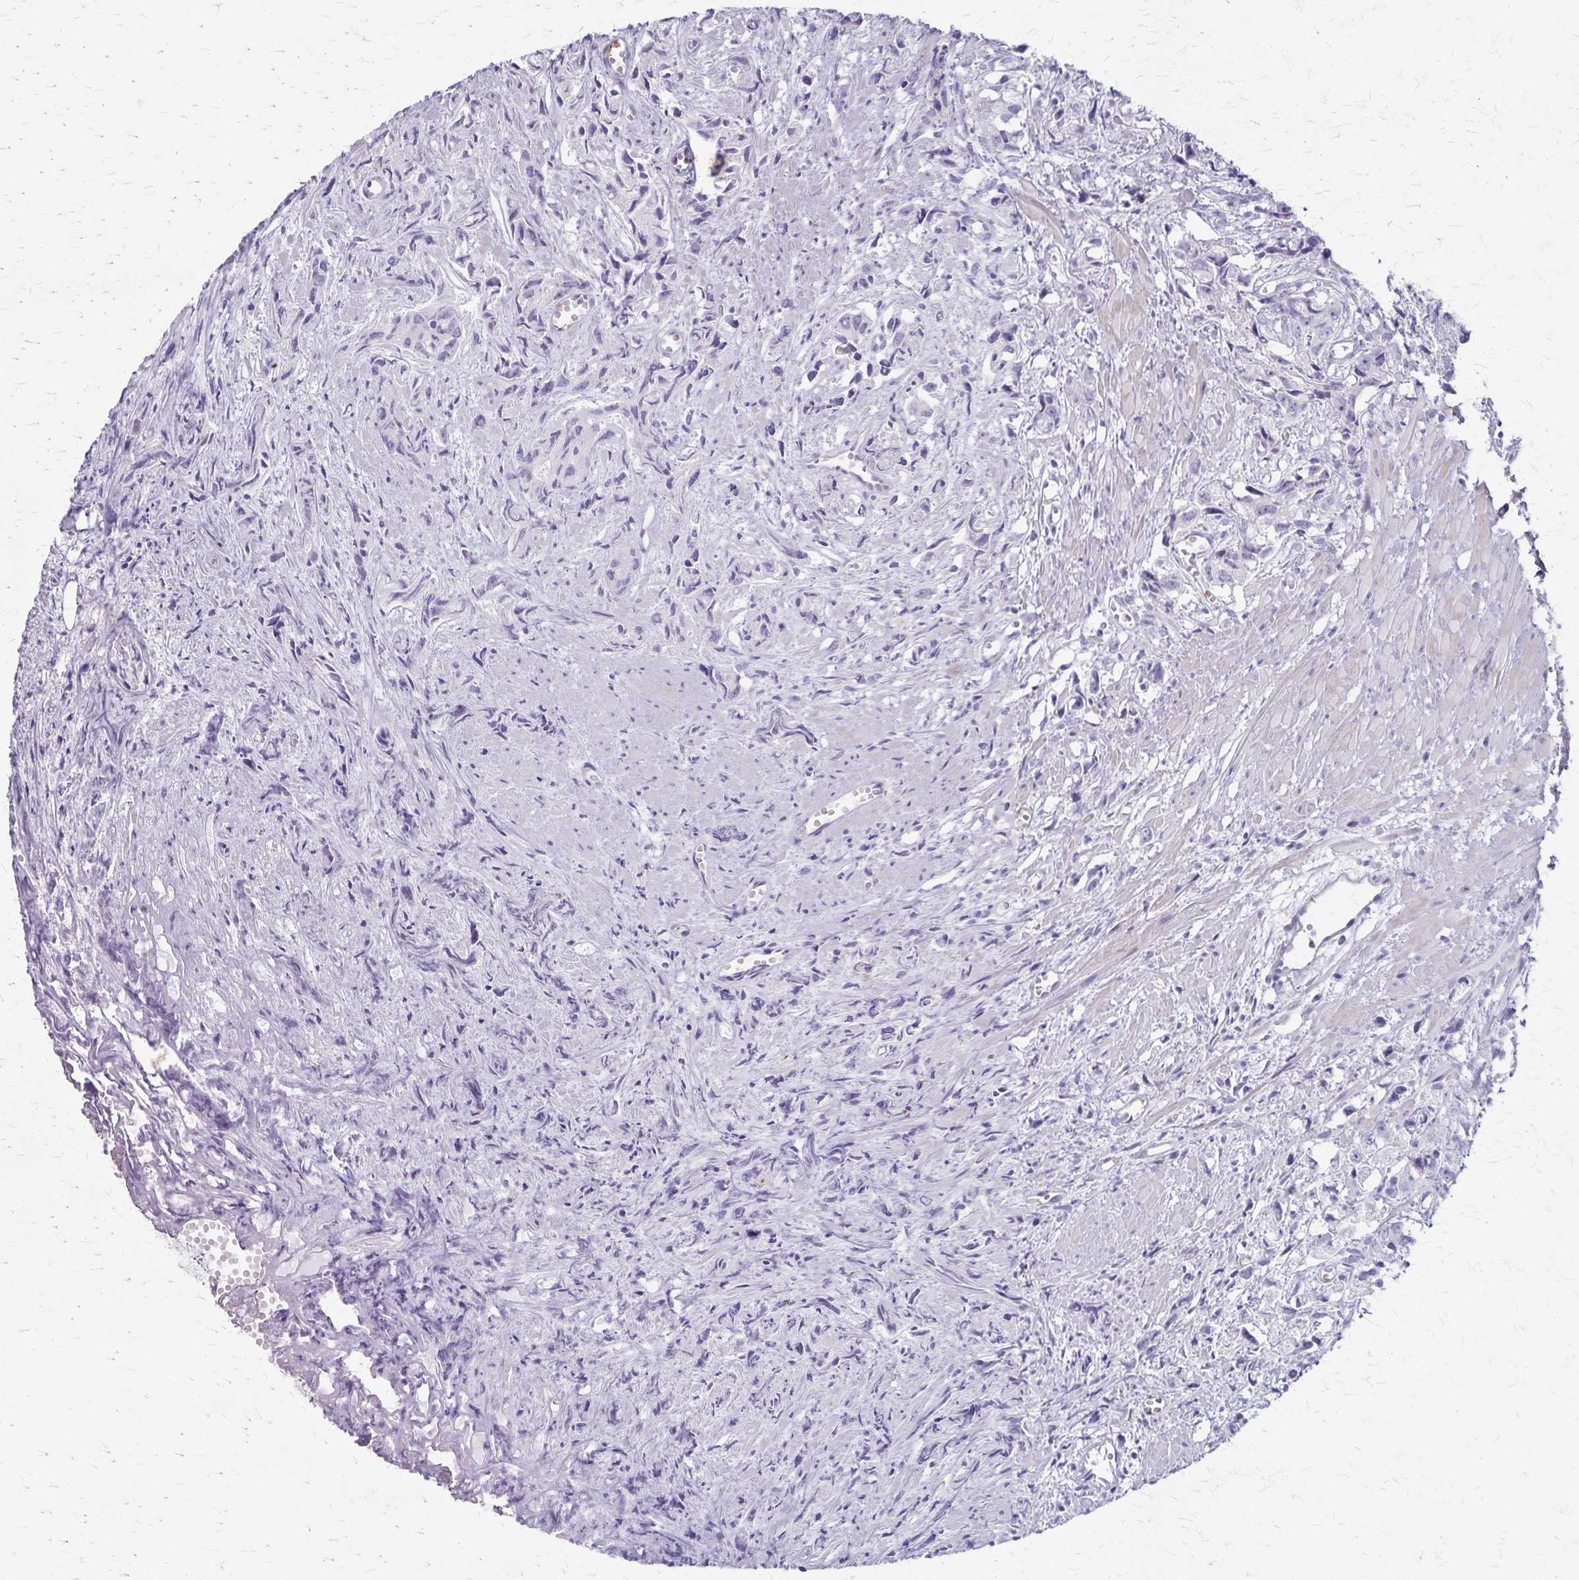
{"staining": {"intensity": "negative", "quantity": "none", "location": "none"}, "tissue": "prostate cancer", "cell_type": "Tumor cells", "image_type": "cancer", "snomed": [{"axis": "morphology", "description": "Adenocarcinoma, High grade"}, {"axis": "topography", "description": "Prostate"}], "caption": "Tumor cells show no significant staining in prostate high-grade adenocarcinoma.", "gene": "RASL10B", "patient": {"sex": "male", "age": 58}}